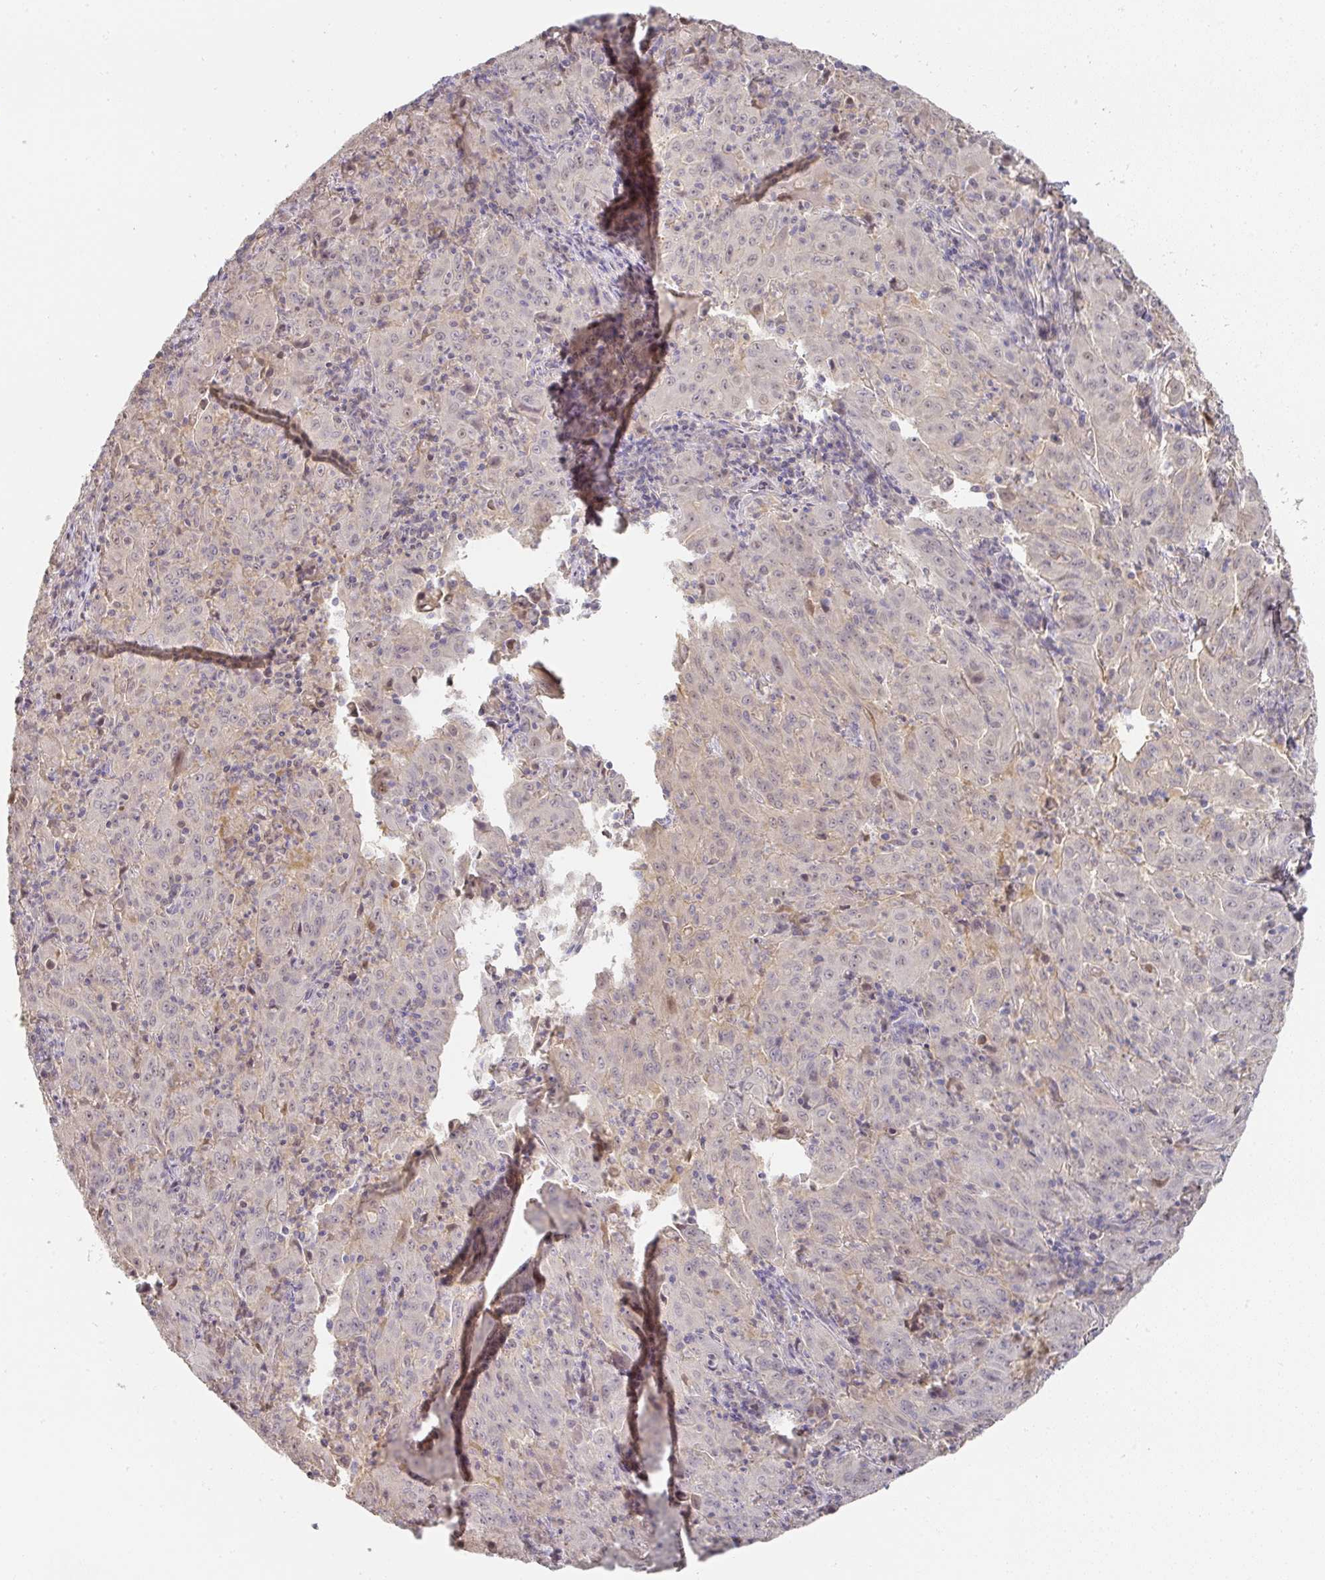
{"staining": {"intensity": "negative", "quantity": "none", "location": "none"}, "tissue": "pancreatic cancer", "cell_type": "Tumor cells", "image_type": "cancer", "snomed": [{"axis": "morphology", "description": "Adenocarcinoma, NOS"}, {"axis": "topography", "description": "Pancreas"}], "caption": "Immunohistochemical staining of human adenocarcinoma (pancreatic) reveals no significant expression in tumor cells.", "gene": "FOXN4", "patient": {"sex": "male", "age": 63}}